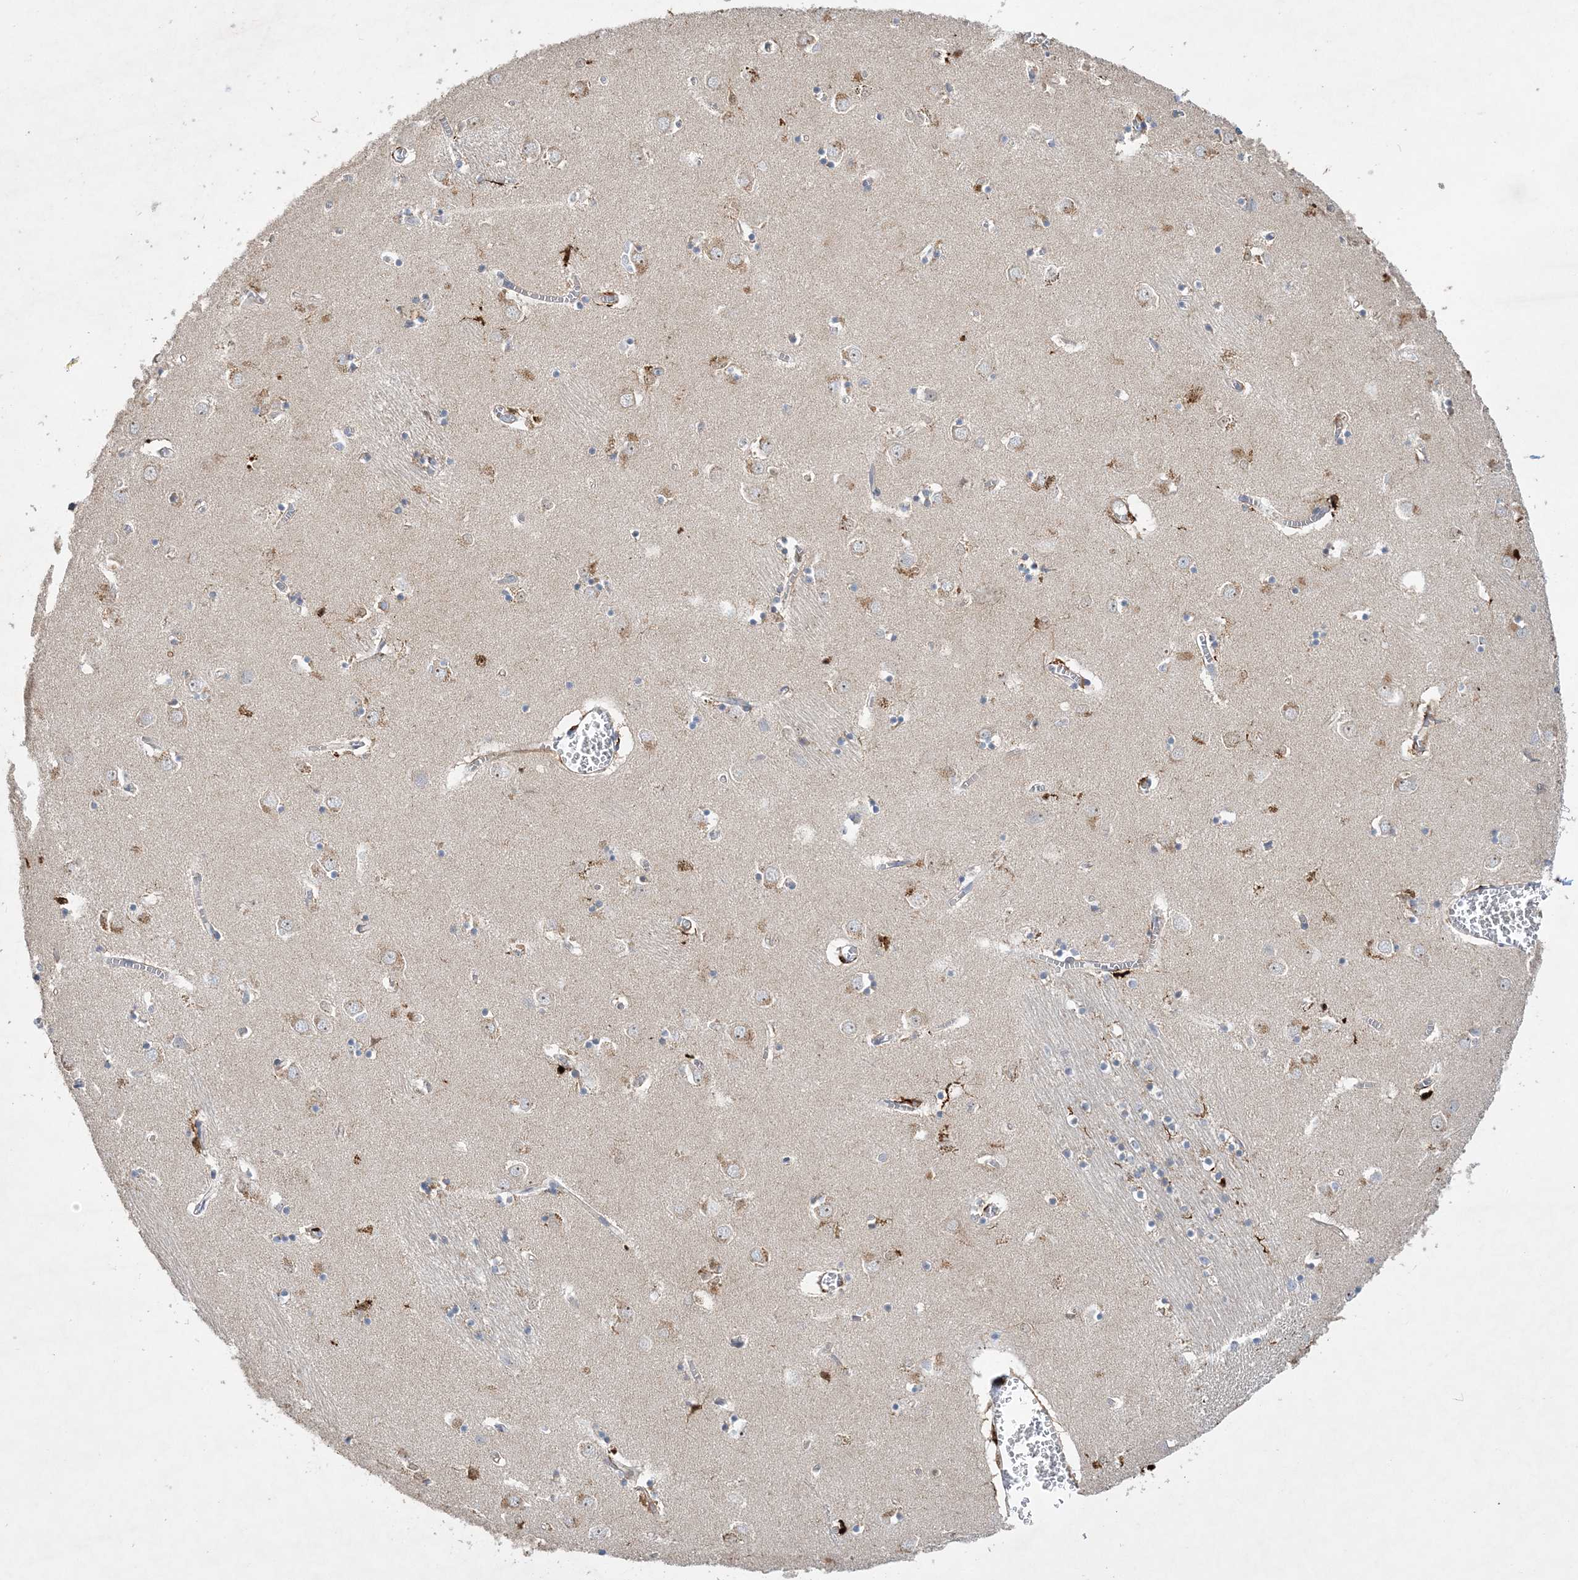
{"staining": {"intensity": "weak", "quantity": "<25%", "location": "cytoplasmic/membranous"}, "tissue": "caudate", "cell_type": "Glial cells", "image_type": "normal", "snomed": [{"axis": "morphology", "description": "Normal tissue, NOS"}, {"axis": "topography", "description": "Lateral ventricle wall"}], "caption": "Immunohistochemistry (IHC) micrograph of normal caudate: caudate stained with DAB (3,3'-diaminobenzidine) demonstrates no significant protein positivity in glial cells. The staining is performed using DAB (3,3'-diaminobenzidine) brown chromogen with nuclei counter-stained in using hematoxylin.", "gene": "FEZ2", "patient": {"sex": "male", "age": 70}}